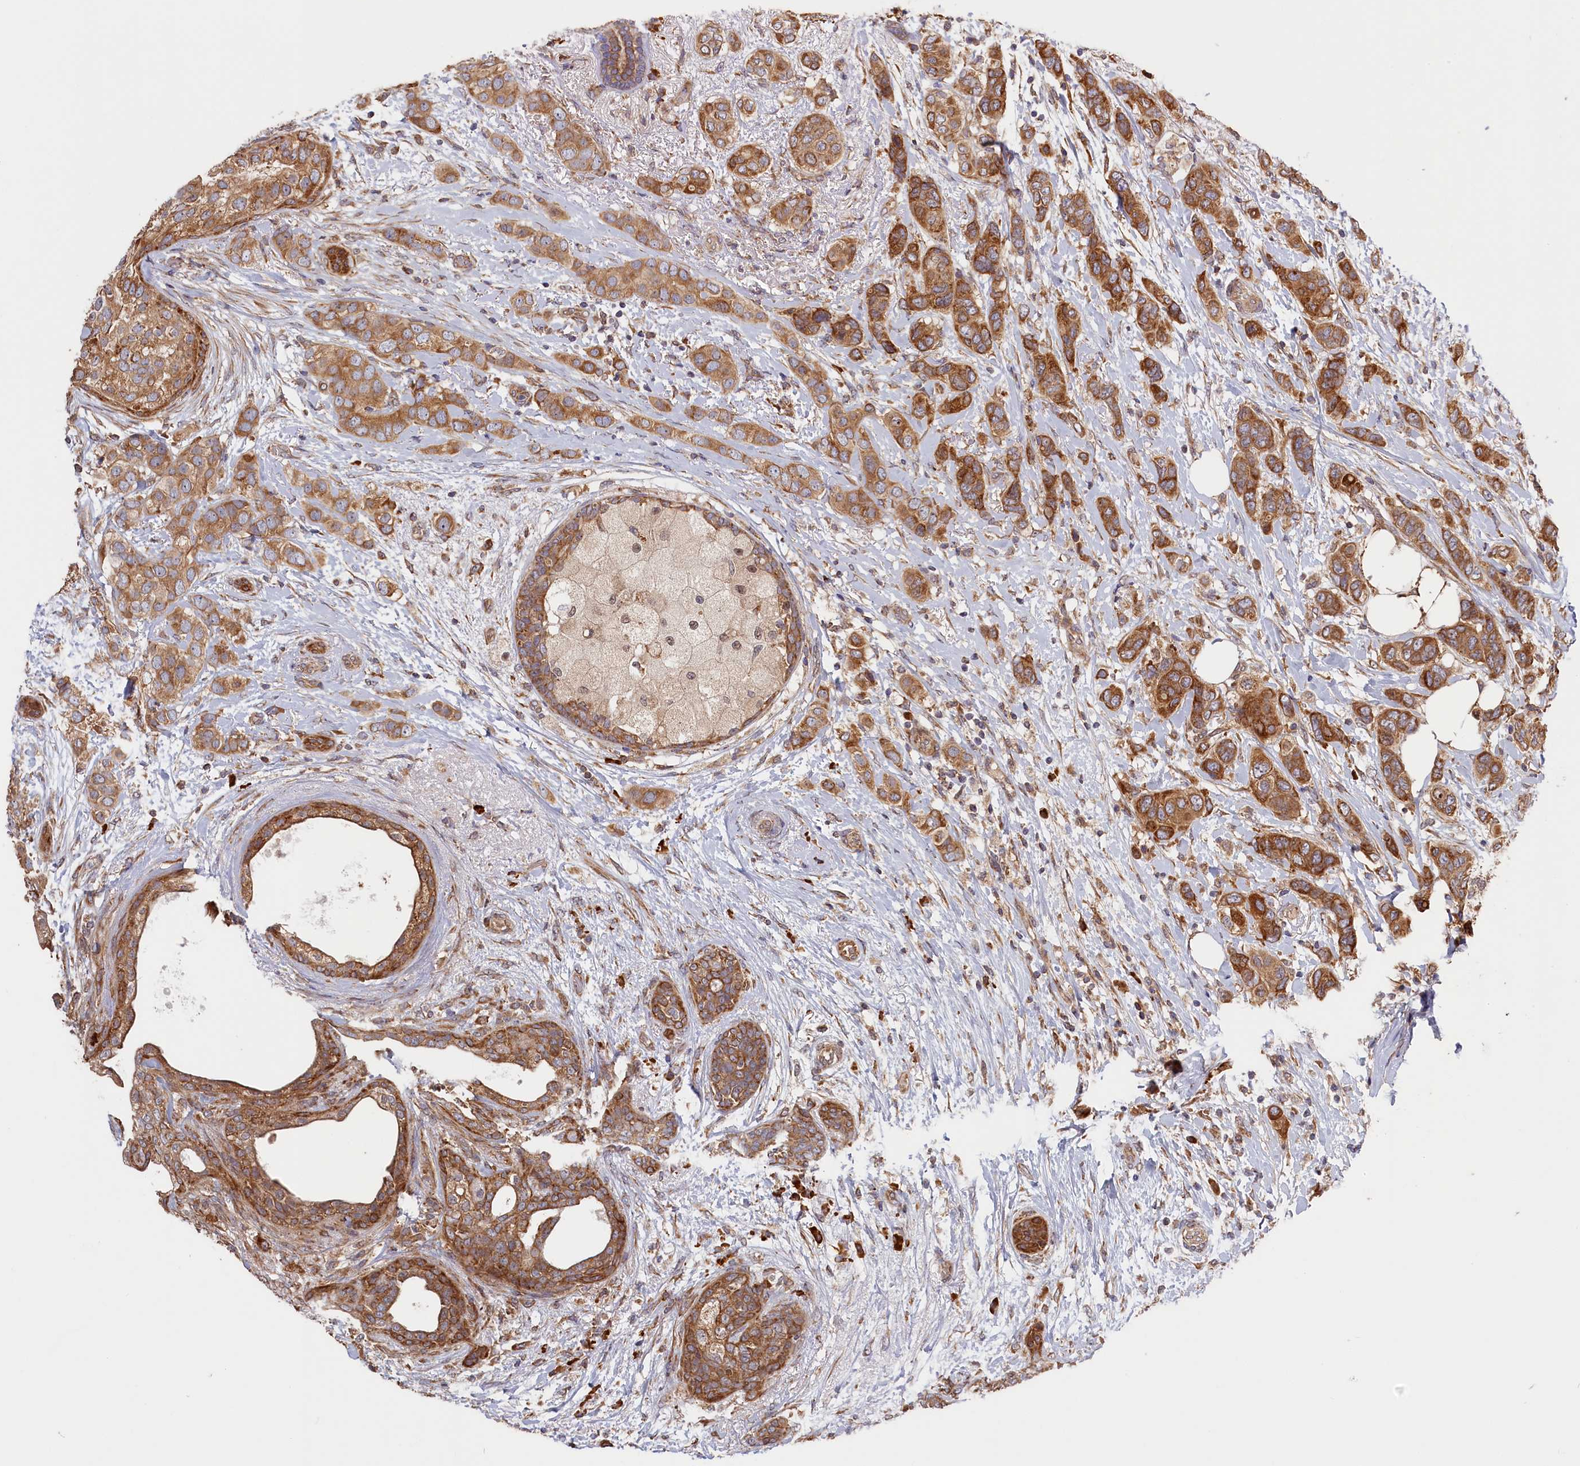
{"staining": {"intensity": "moderate", "quantity": ">75%", "location": "cytoplasmic/membranous"}, "tissue": "breast cancer", "cell_type": "Tumor cells", "image_type": "cancer", "snomed": [{"axis": "morphology", "description": "Lobular carcinoma"}, {"axis": "topography", "description": "Breast"}], "caption": "High-power microscopy captured an immunohistochemistry image of breast cancer, revealing moderate cytoplasmic/membranous positivity in approximately >75% of tumor cells. (Stains: DAB (3,3'-diaminobenzidine) in brown, nuclei in blue, Microscopy: brightfield microscopy at high magnification).", "gene": "CEP44", "patient": {"sex": "female", "age": 51}}